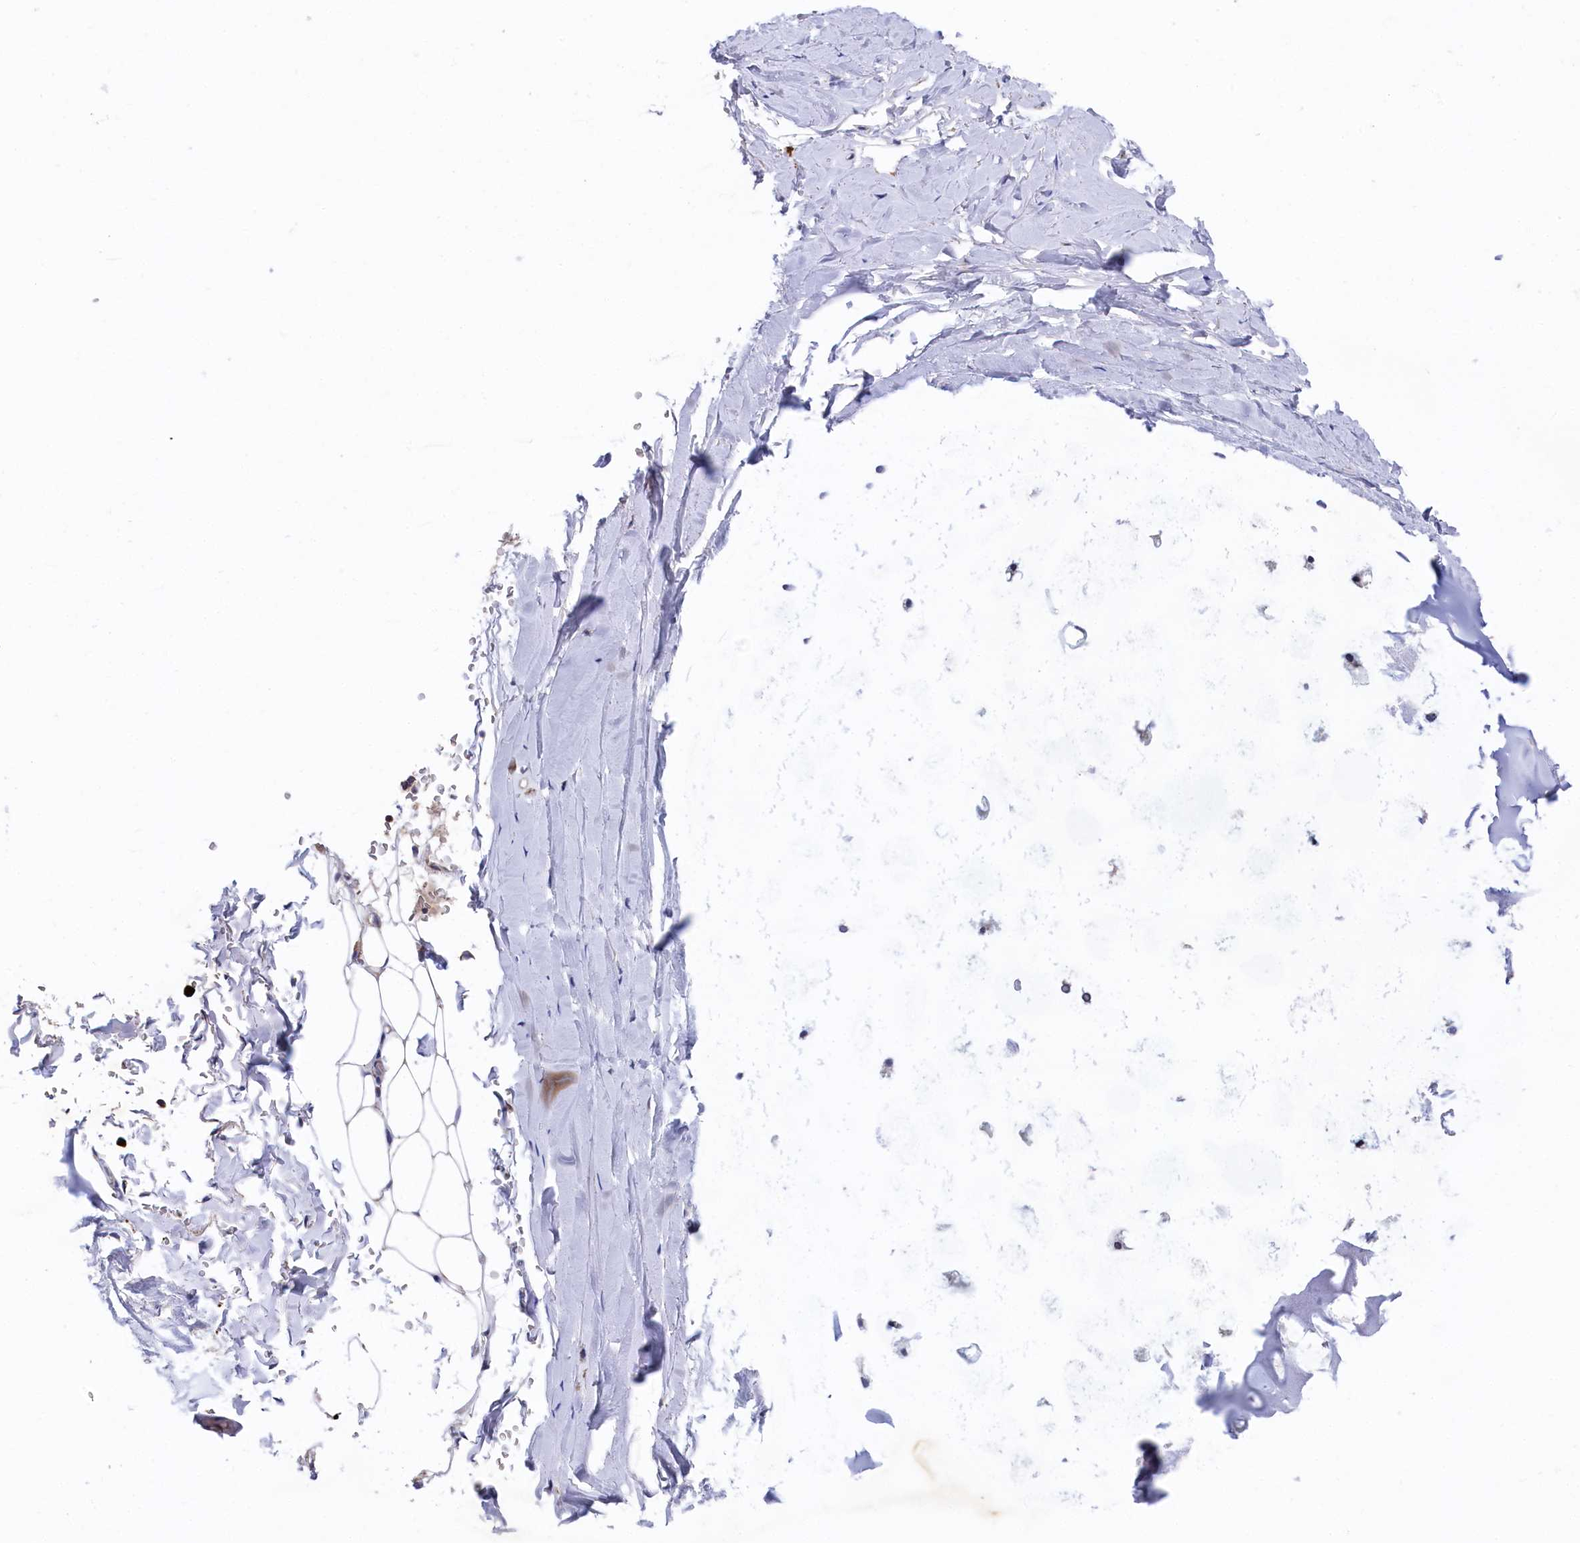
{"staining": {"intensity": "negative", "quantity": "none", "location": "none"}, "tissue": "adipose tissue", "cell_type": "Adipocytes", "image_type": "normal", "snomed": [{"axis": "morphology", "description": "Normal tissue, NOS"}, {"axis": "topography", "description": "Lymph node"}, {"axis": "topography", "description": "Bronchus"}], "caption": "An immunohistochemistry (IHC) image of normal adipose tissue is shown. There is no staining in adipocytes of adipose tissue. (DAB (3,3'-diaminobenzidine) immunohistochemistry (IHC), high magnification).", "gene": "CHCHD1", "patient": {"sex": "male", "age": 63}}